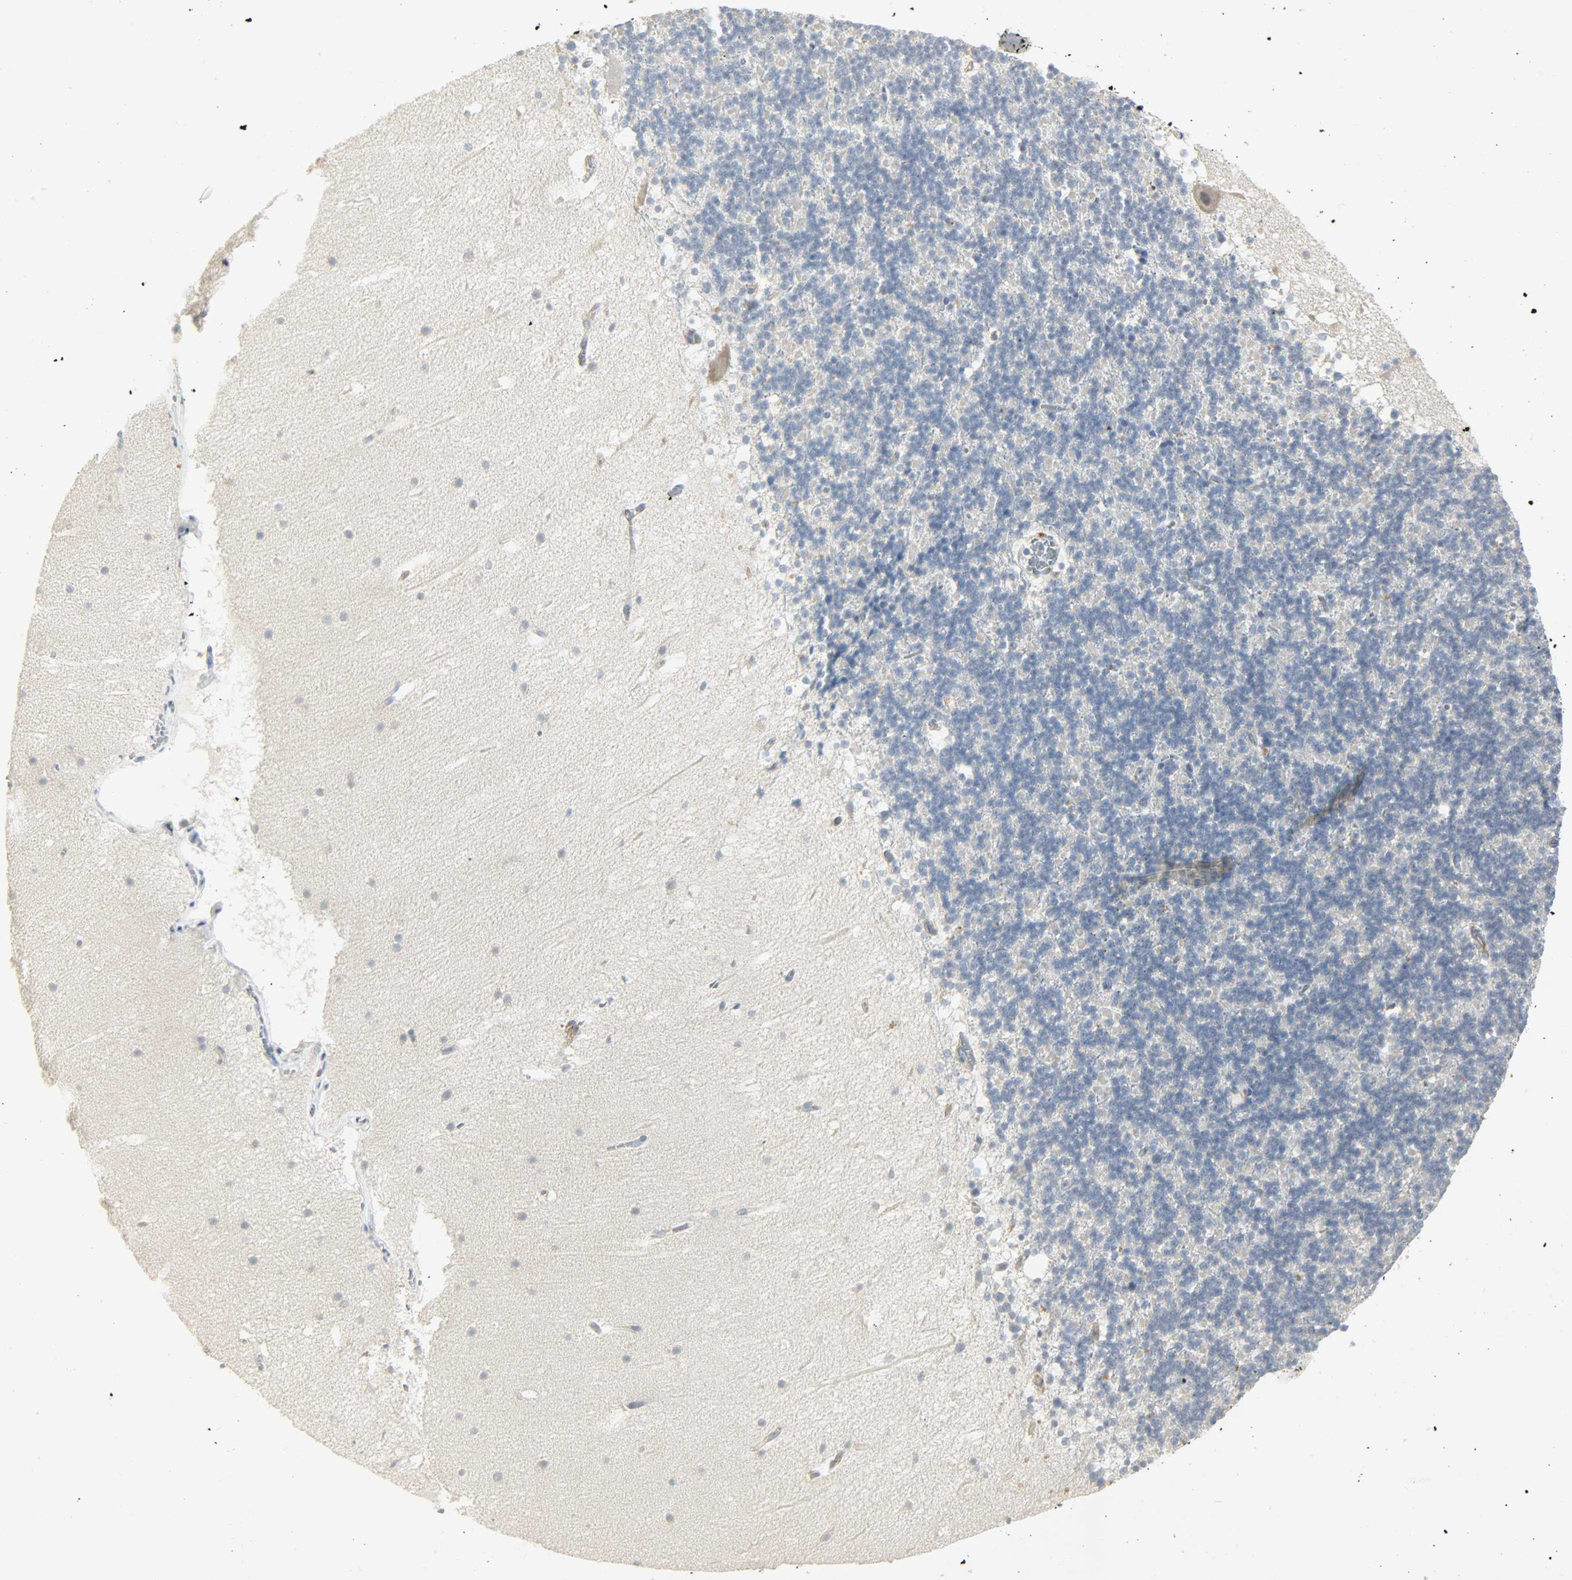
{"staining": {"intensity": "moderate", "quantity": "<25%", "location": "cytoplasmic/membranous"}, "tissue": "cerebellum", "cell_type": "Cells in granular layer", "image_type": "normal", "snomed": [{"axis": "morphology", "description": "Normal tissue, NOS"}, {"axis": "topography", "description": "Cerebellum"}], "caption": "Immunohistochemistry of unremarkable human cerebellum displays low levels of moderate cytoplasmic/membranous staining in about <25% of cells in granular layer. (brown staining indicates protein expression, while blue staining denotes nuclei).", "gene": "ENPEP", "patient": {"sex": "male", "age": 45}}